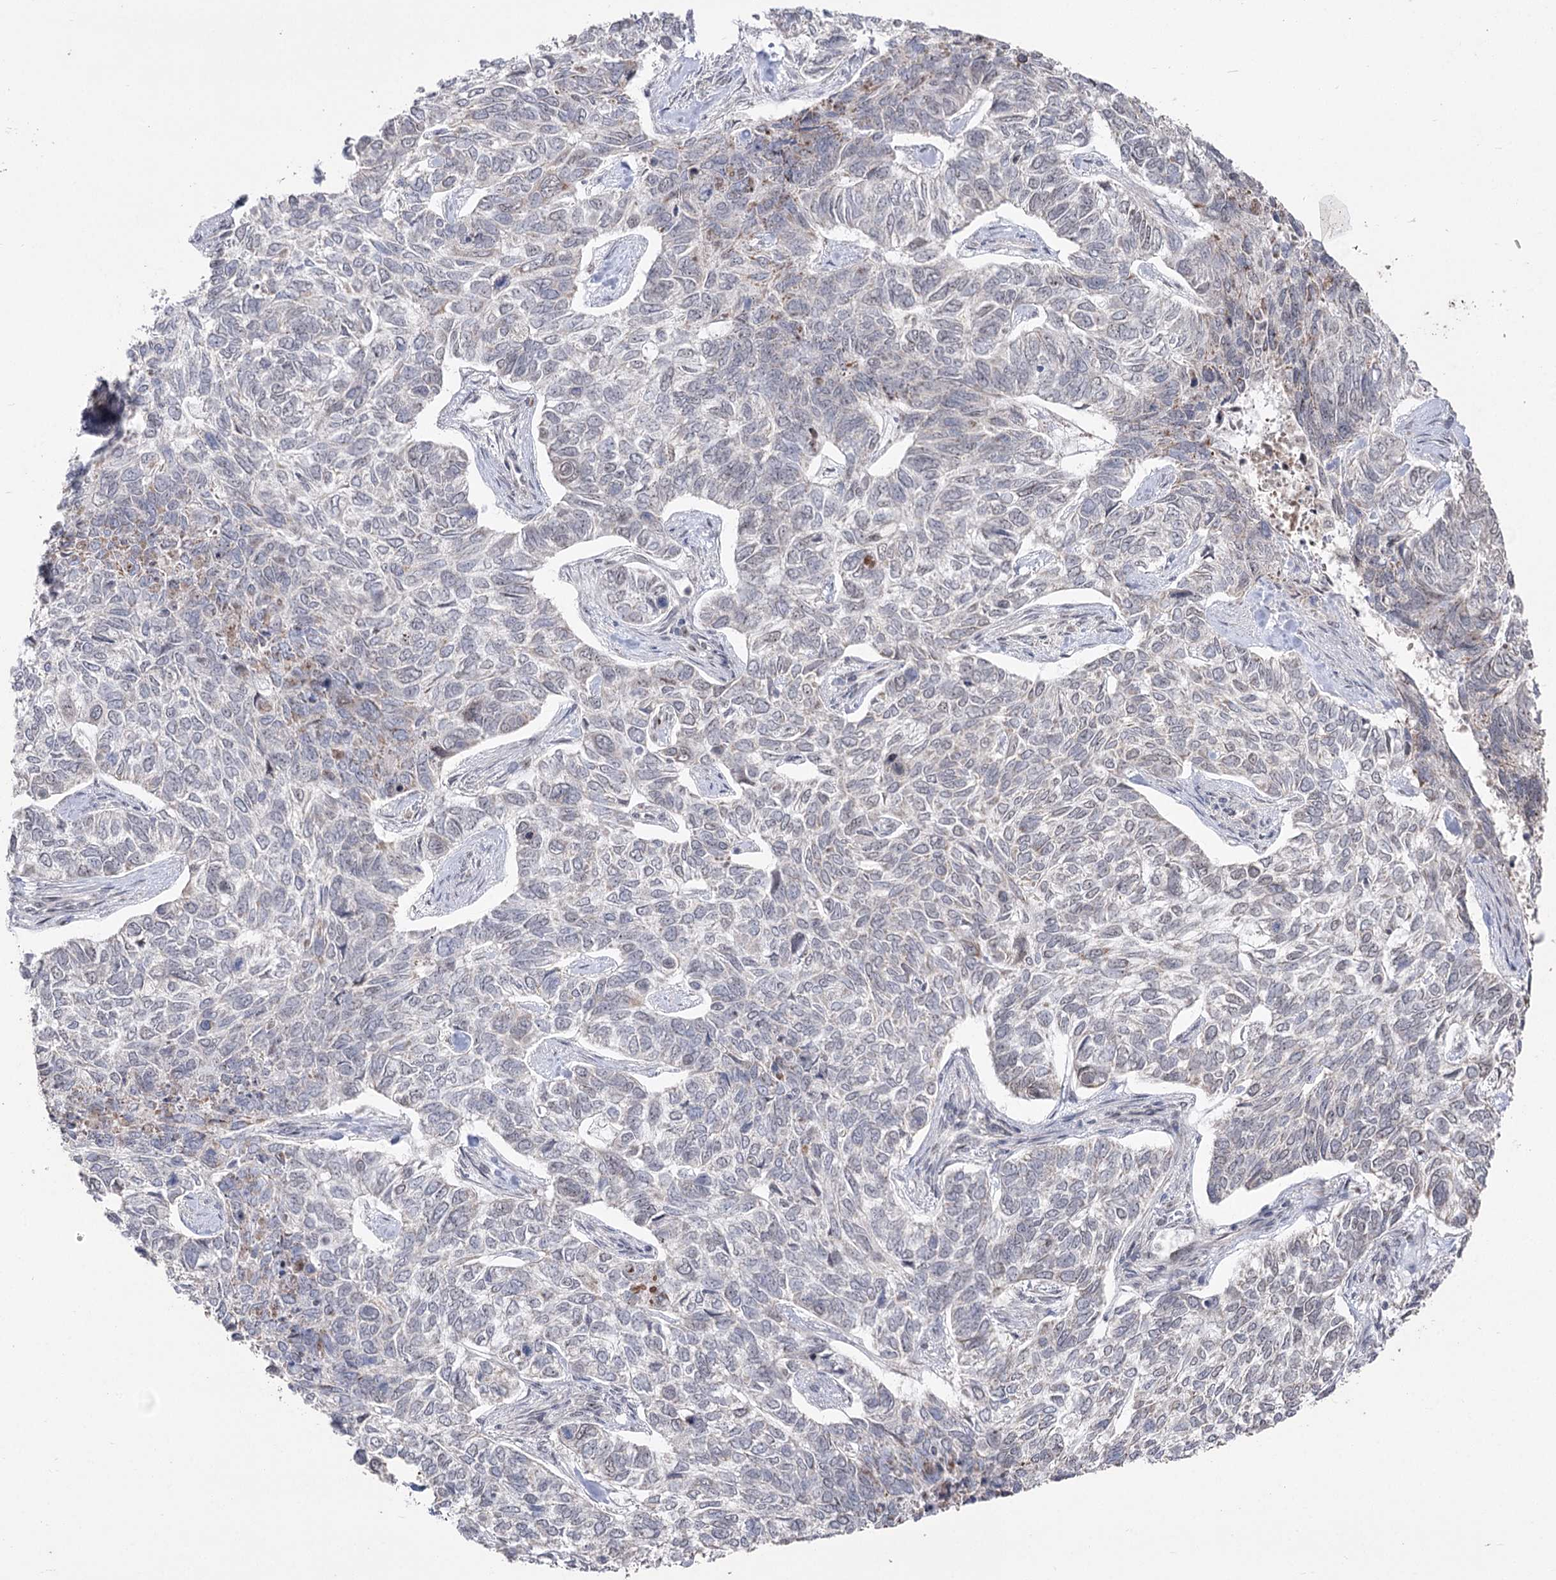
{"staining": {"intensity": "weak", "quantity": "<25%", "location": "cytoplasmic/membranous"}, "tissue": "skin cancer", "cell_type": "Tumor cells", "image_type": "cancer", "snomed": [{"axis": "morphology", "description": "Basal cell carcinoma"}, {"axis": "topography", "description": "Skin"}], "caption": "A photomicrograph of skin cancer (basal cell carcinoma) stained for a protein demonstrates no brown staining in tumor cells.", "gene": "RUFY4", "patient": {"sex": "female", "age": 65}}